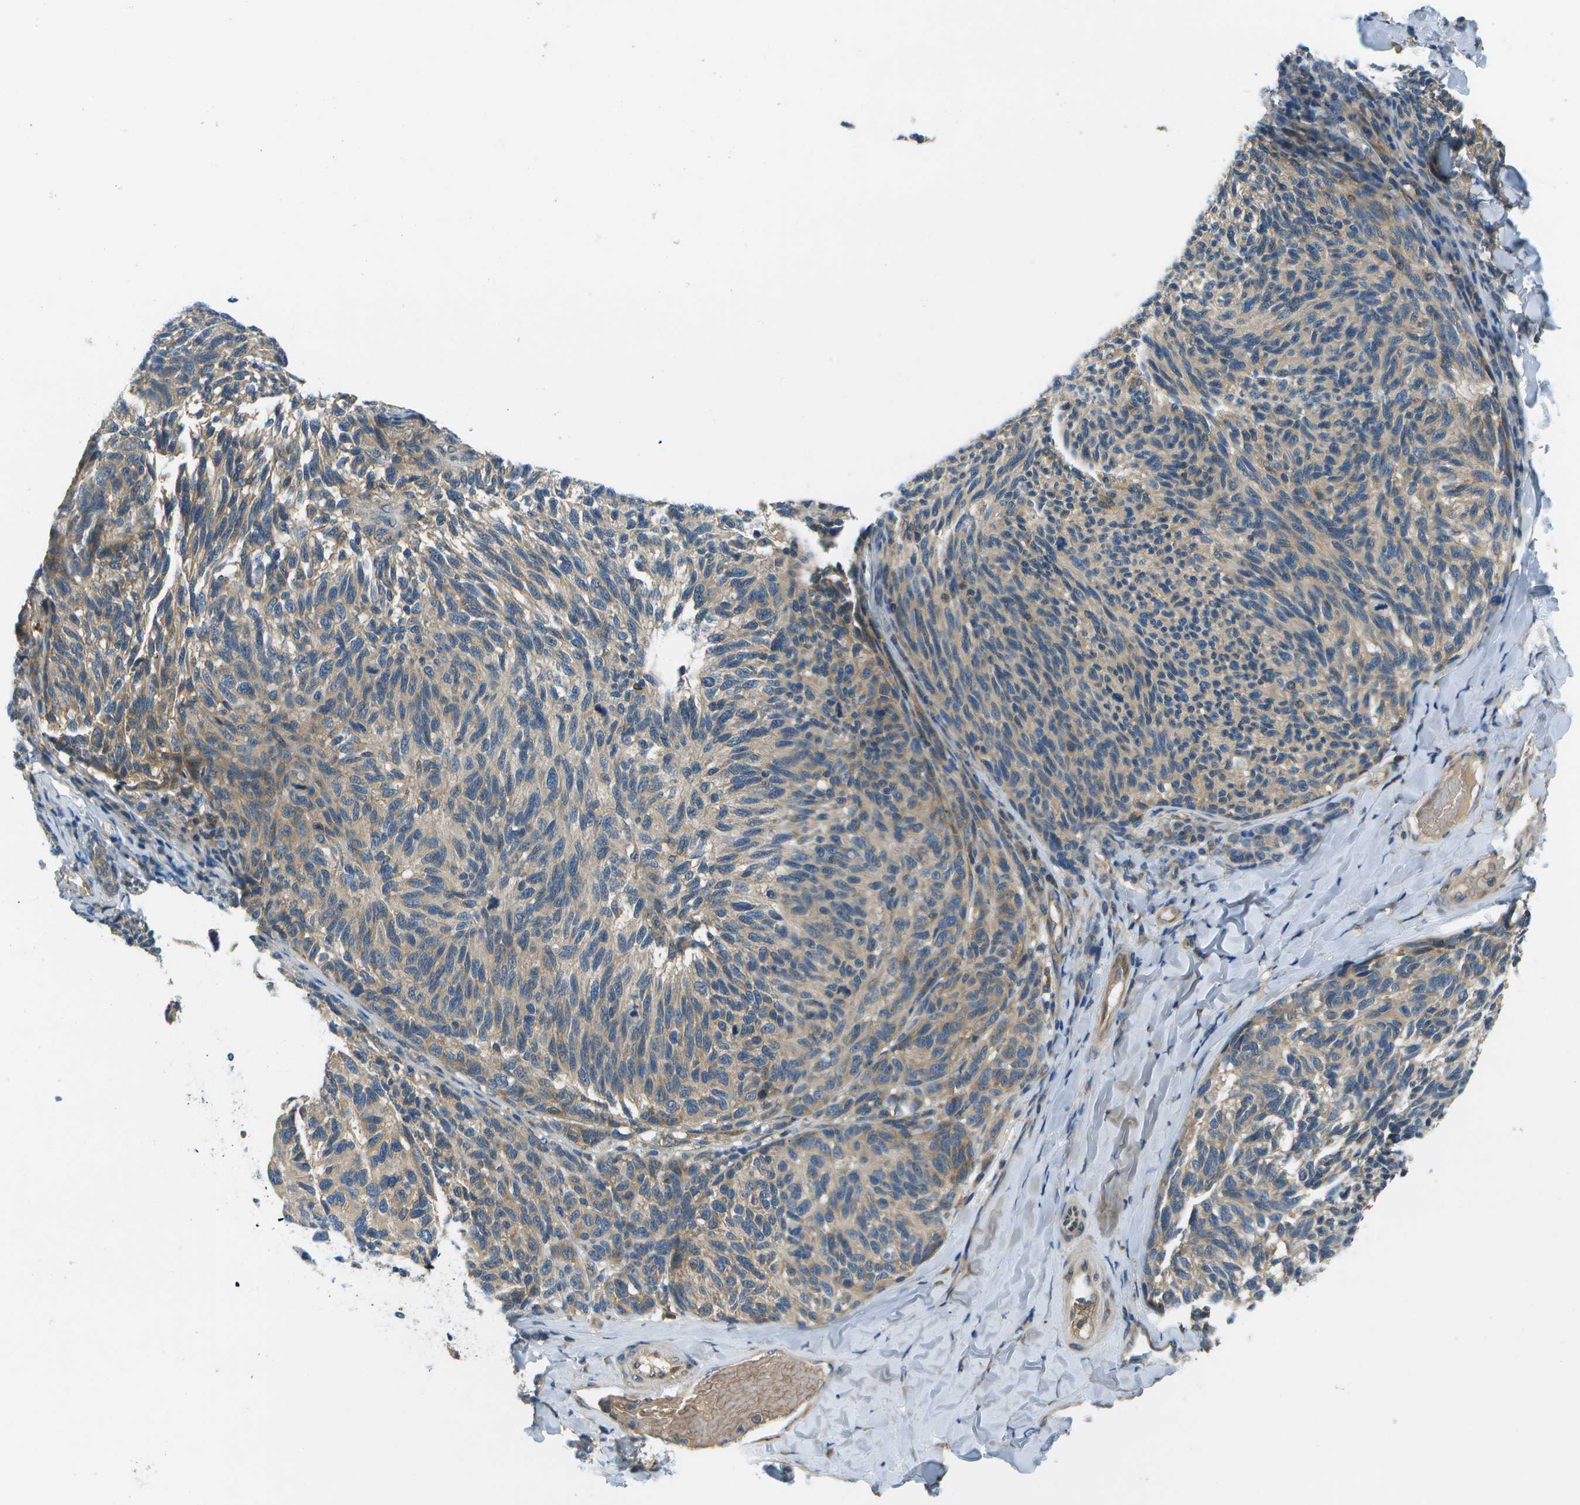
{"staining": {"intensity": "weak", "quantity": "25%-75%", "location": "cytoplasmic/membranous"}, "tissue": "melanoma", "cell_type": "Tumor cells", "image_type": "cancer", "snomed": [{"axis": "morphology", "description": "Malignant melanoma, NOS"}, {"axis": "topography", "description": "Skin"}], "caption": "Immunohistochemical staining of human melanoma reveals weak cytoplasmic/membranous protein staining in approximately 25%-75% of tumor cells.", "gene": "CTIF", "patient": {"sex": "female", "age": 73}}